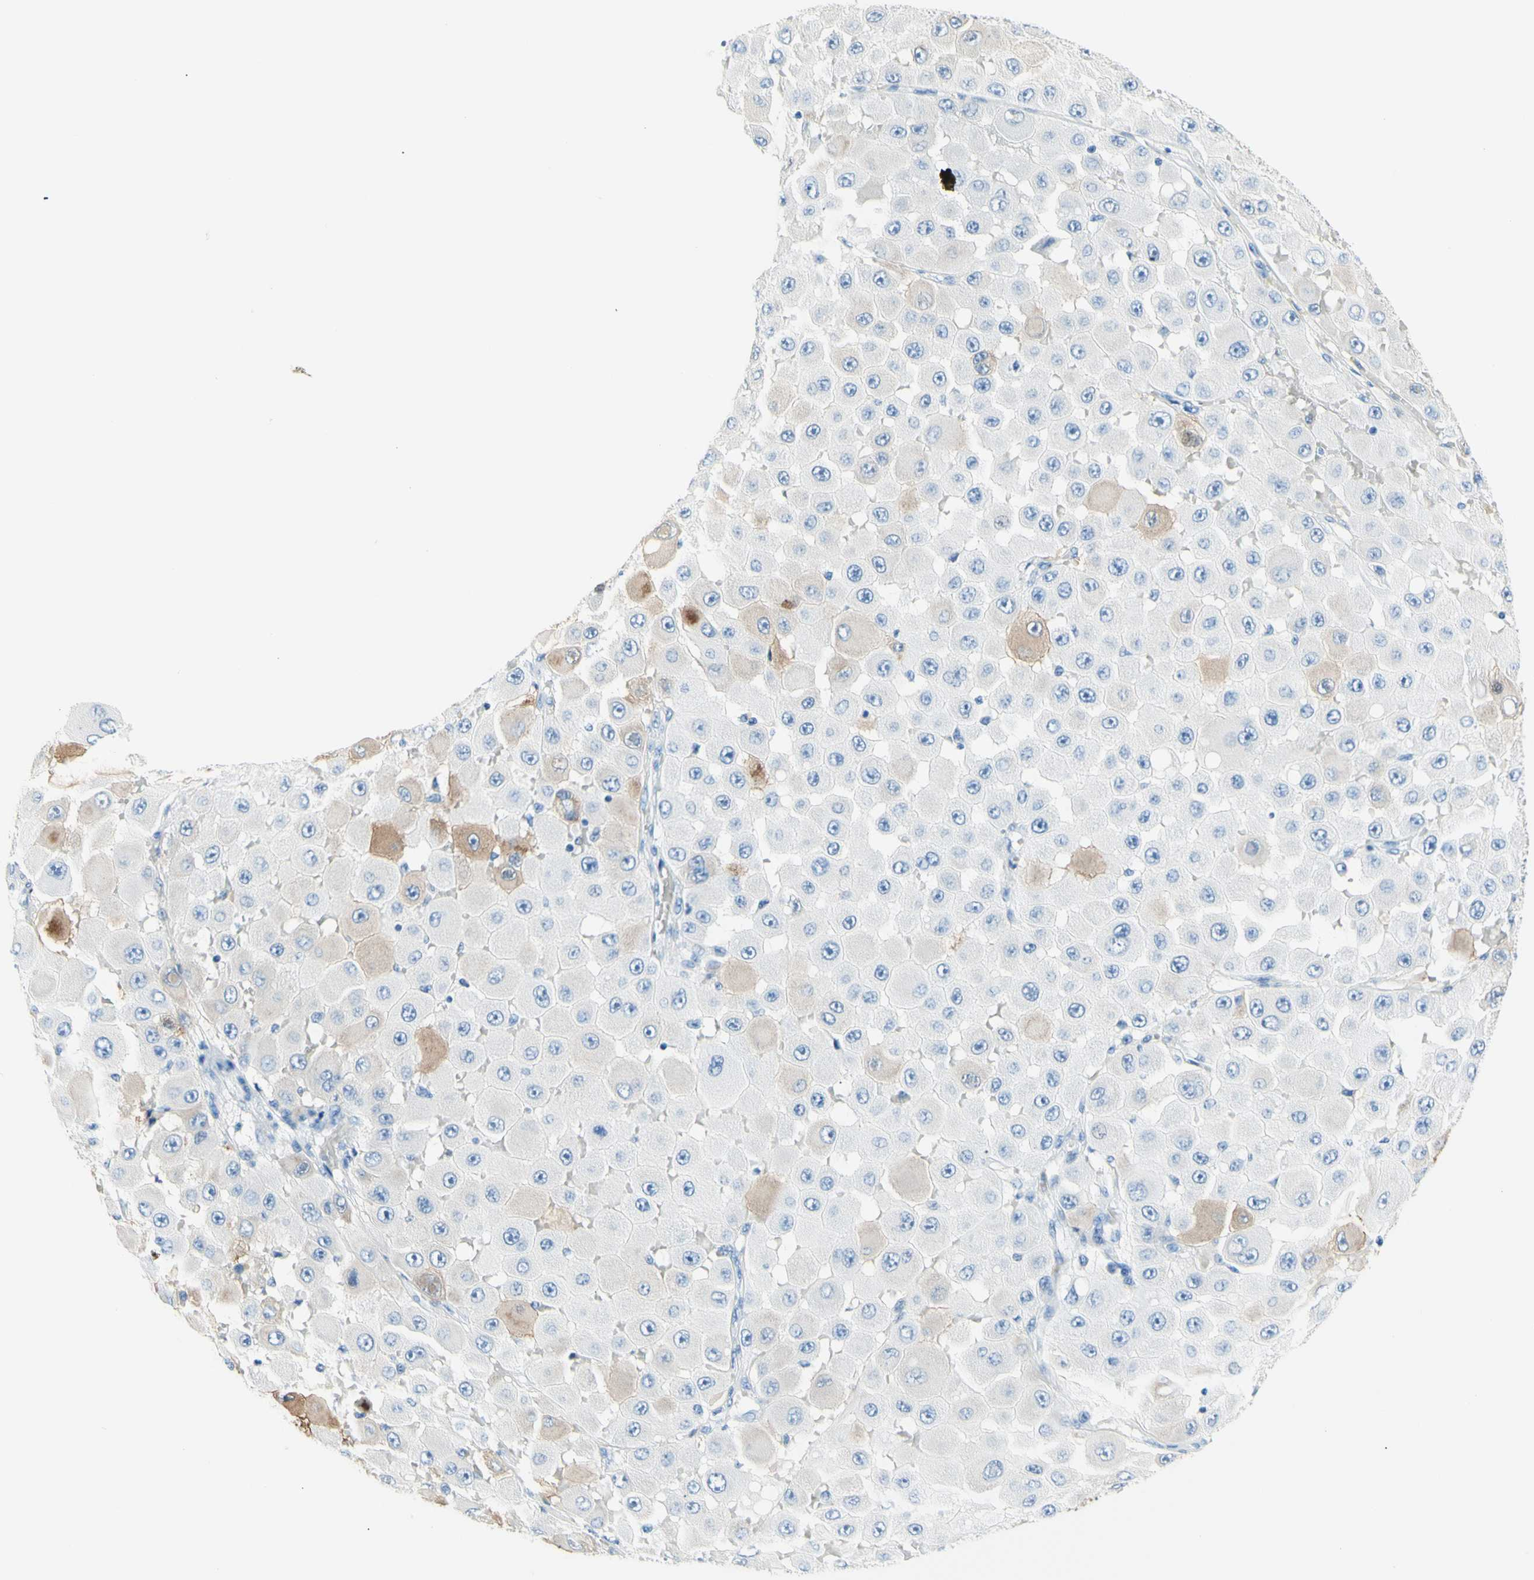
{"staining": {"intensity": "weak", "quantity": "<25%", "location": "cytoplasmic/membranous"}, "tissue": "melanoma", "cell_type": "Tumor cells", "image_type": "cancer", "snomed": [{"axis": "morphology", "description": "Malignant melanoma, NOS"}, {"axis": "topography", "description": "Skin"}], "caption": "Malignant melanoma stained for a protein using IHC demonstrates no staining tumor cells.", "gene": "HPCA", "patient": {"sex": "female", "age": 81}}